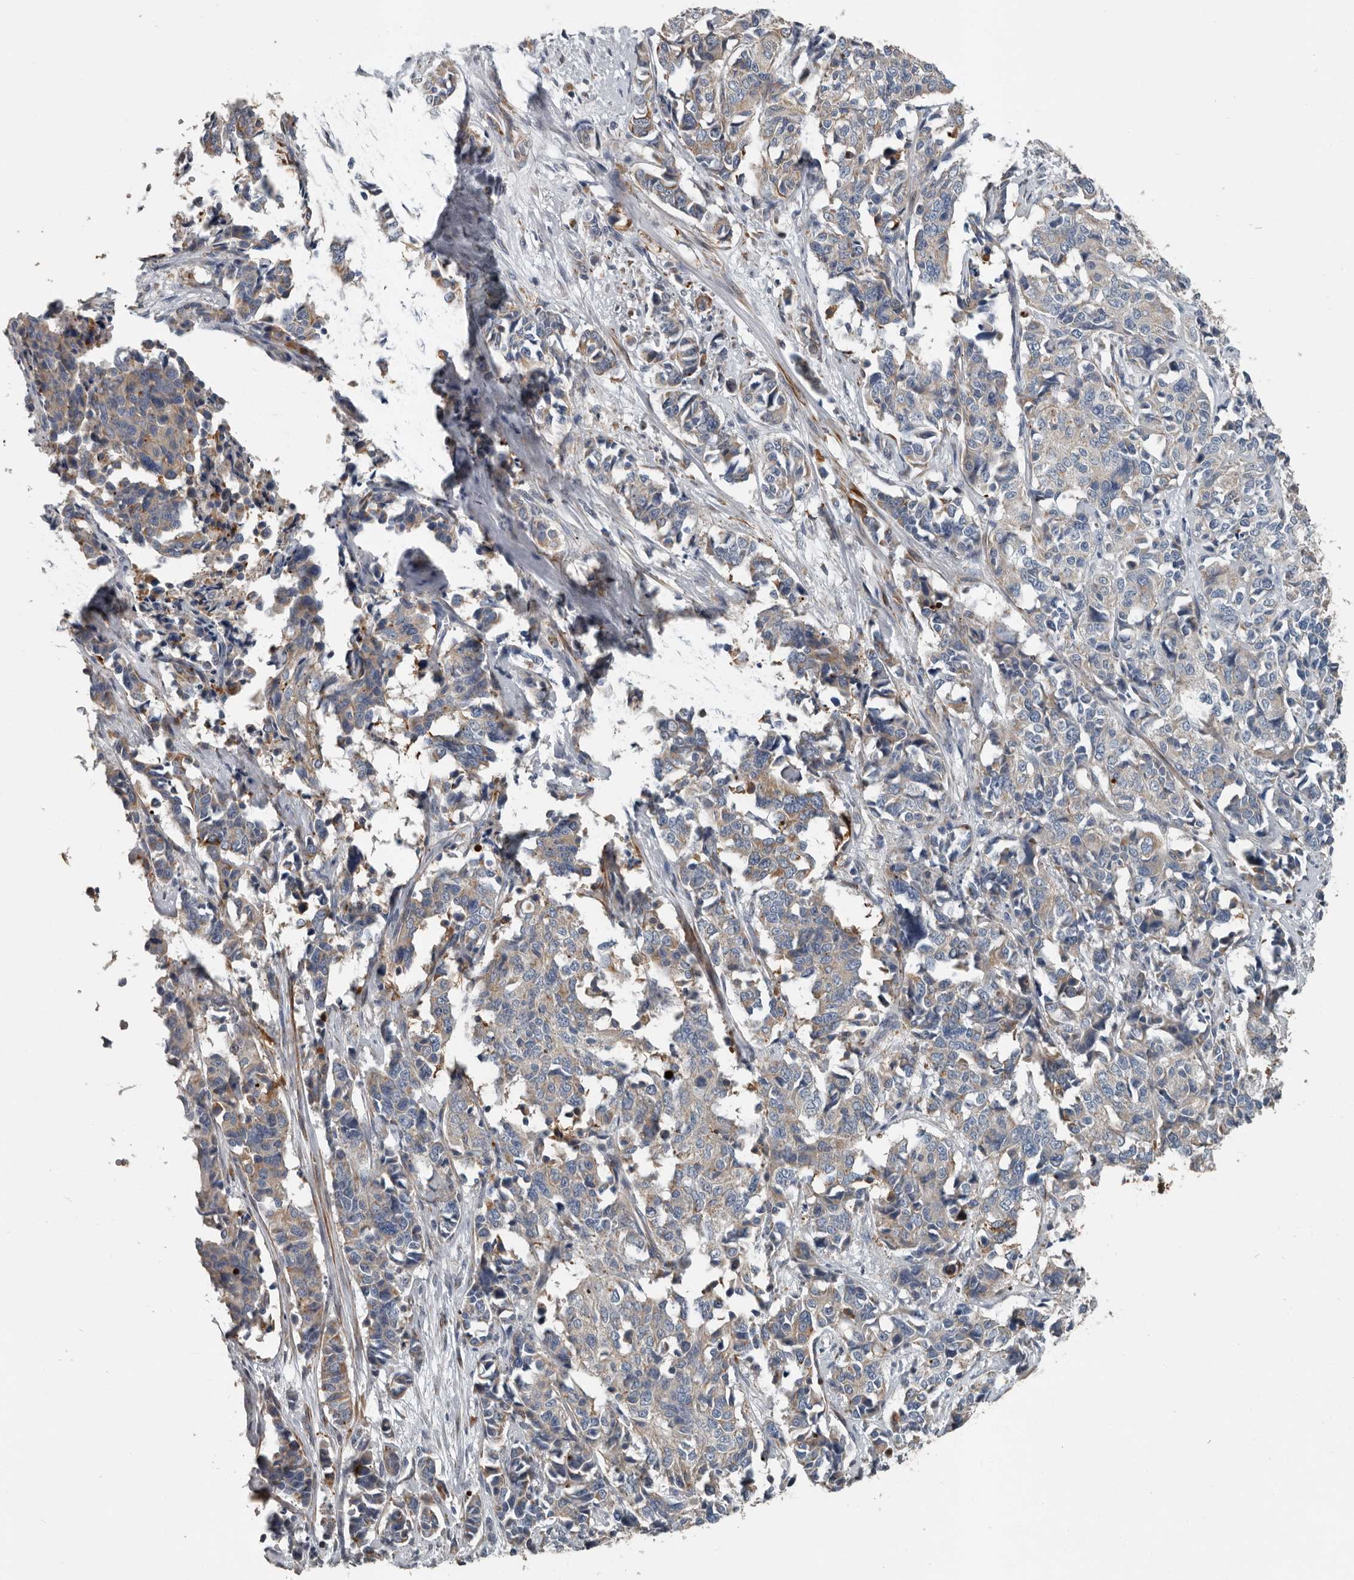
{"staining": {"intensity": "weak", "quantity": "25%-75%", "location": "cytoplasmic/membranous"}, "tissue": "cervical cancer", "cell_type": "Tumor cells", "image_type": "cancer", "snomed": [{"axis": "morphology", "description": "Normal tissue, NOS"}, {"axis": "morphology", "description": "Squamous cell carcinoma, NOS"}, {"axis": "topography", "description": "Cervix"}], "caption": "Immunohistochemical staining of human squamous cell carcinoma (cervical) exhibits low levels of weak cytoplasmic/membranous protein positivity in approximately 25%-75% of tumor cells.", "gene": "DPY19L4", "patient": {"sex": "female", "age": 35}}